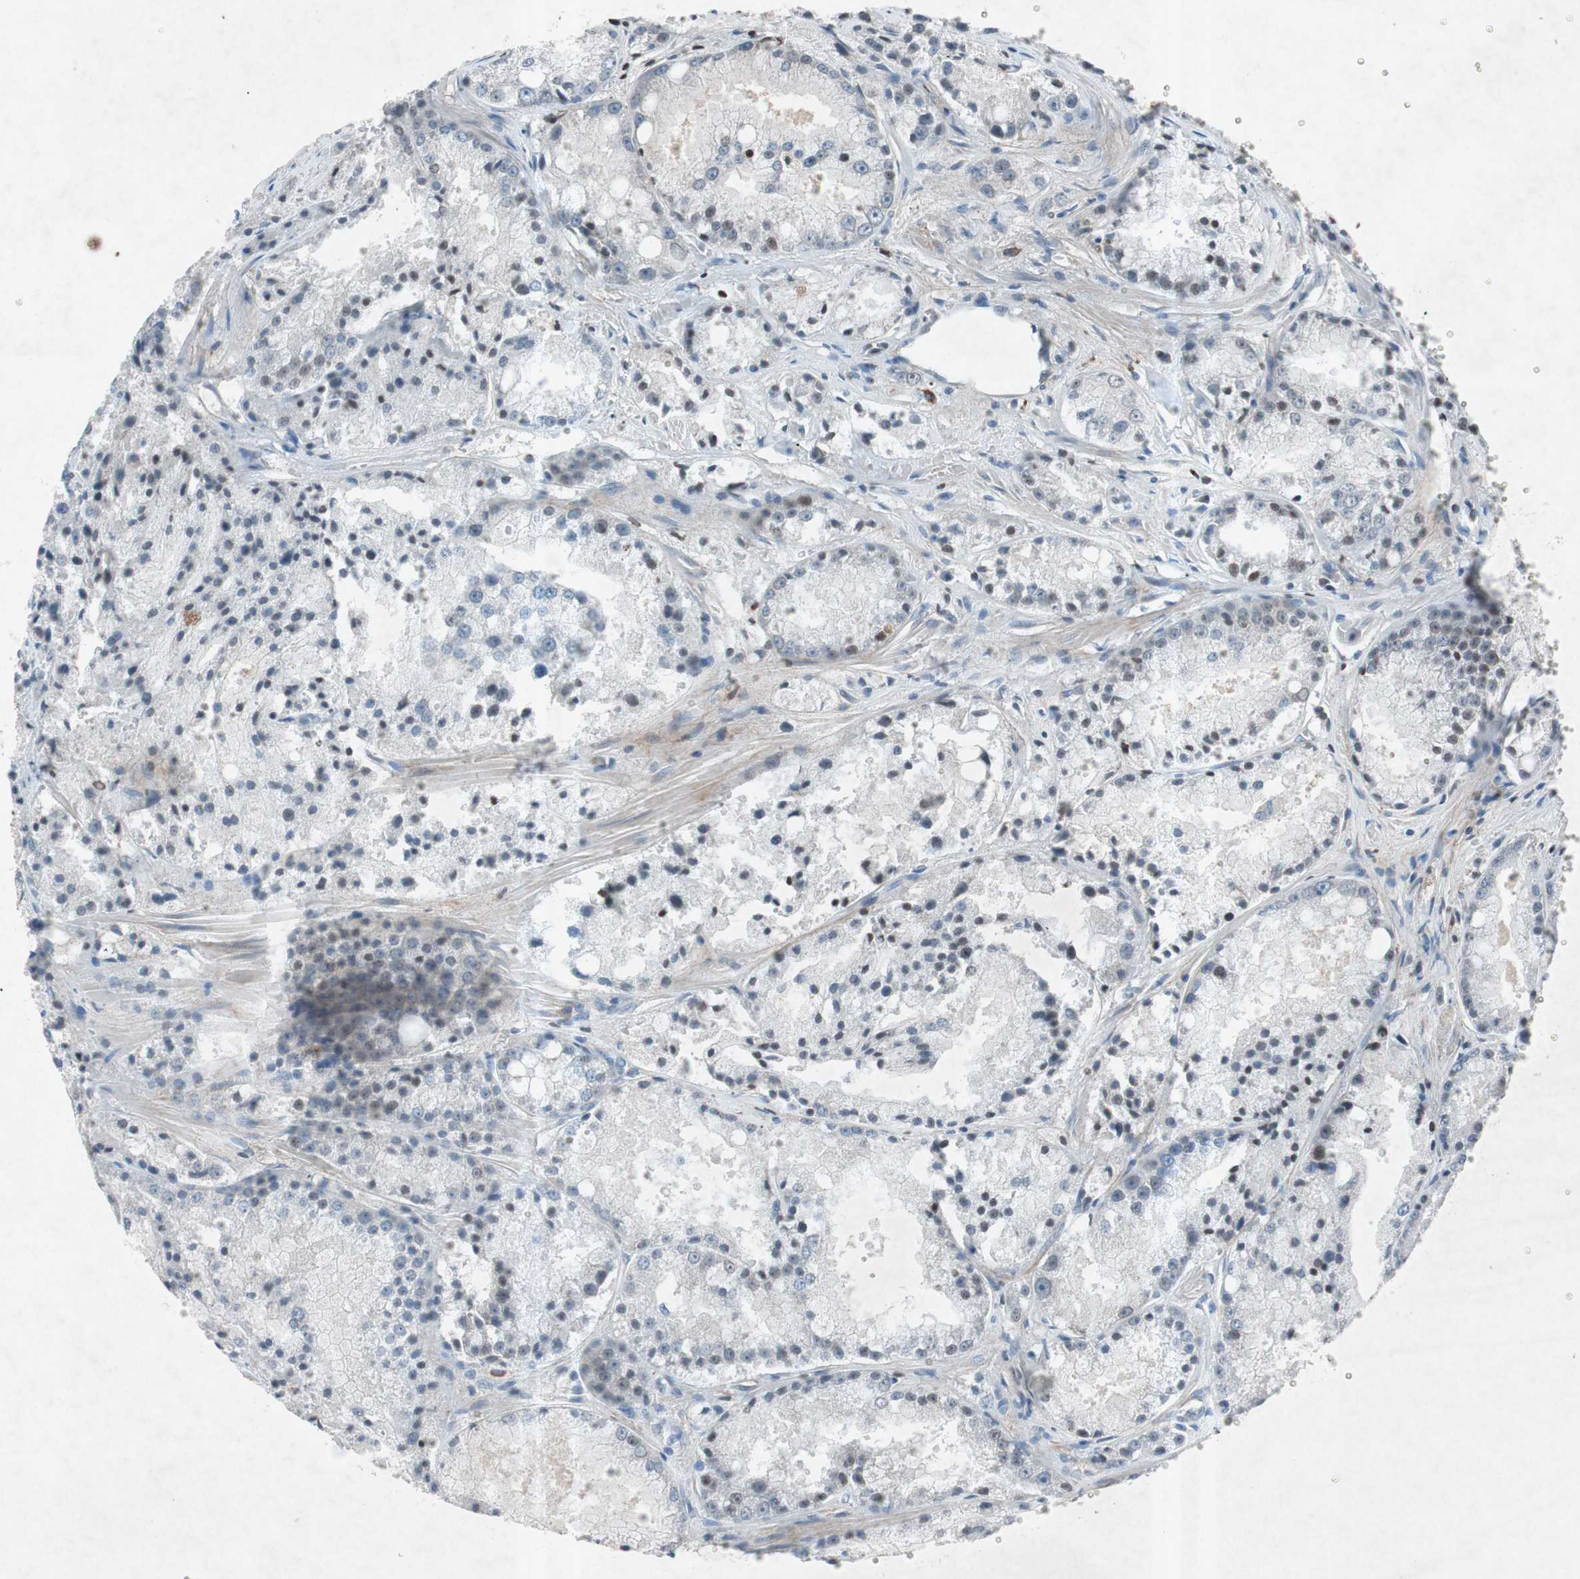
{"staining": {"intensity": "weak", "quantity": "25%-75%", "location": "cytoplasmic/membranous,nuclear"}, "tissue": "prostate cancer", "cell_type": "Tumor cells", "image_type": "cancer", "snomed": [{"axis": "morphology", "description": "Adenocarcinoma, Low grade"}, {"axis": "topography", "description": "Prostate"}], "caption": "Protein positivity by immunohistochemistry (IHC) shows weak cytoplasmic/membranous and nuclear expression in about 25%-75% of tumor cells in low-grade adenocarcinoma (prostate).", "gene": "GRB7", "patient": {"sex": "male", "age": 64}}